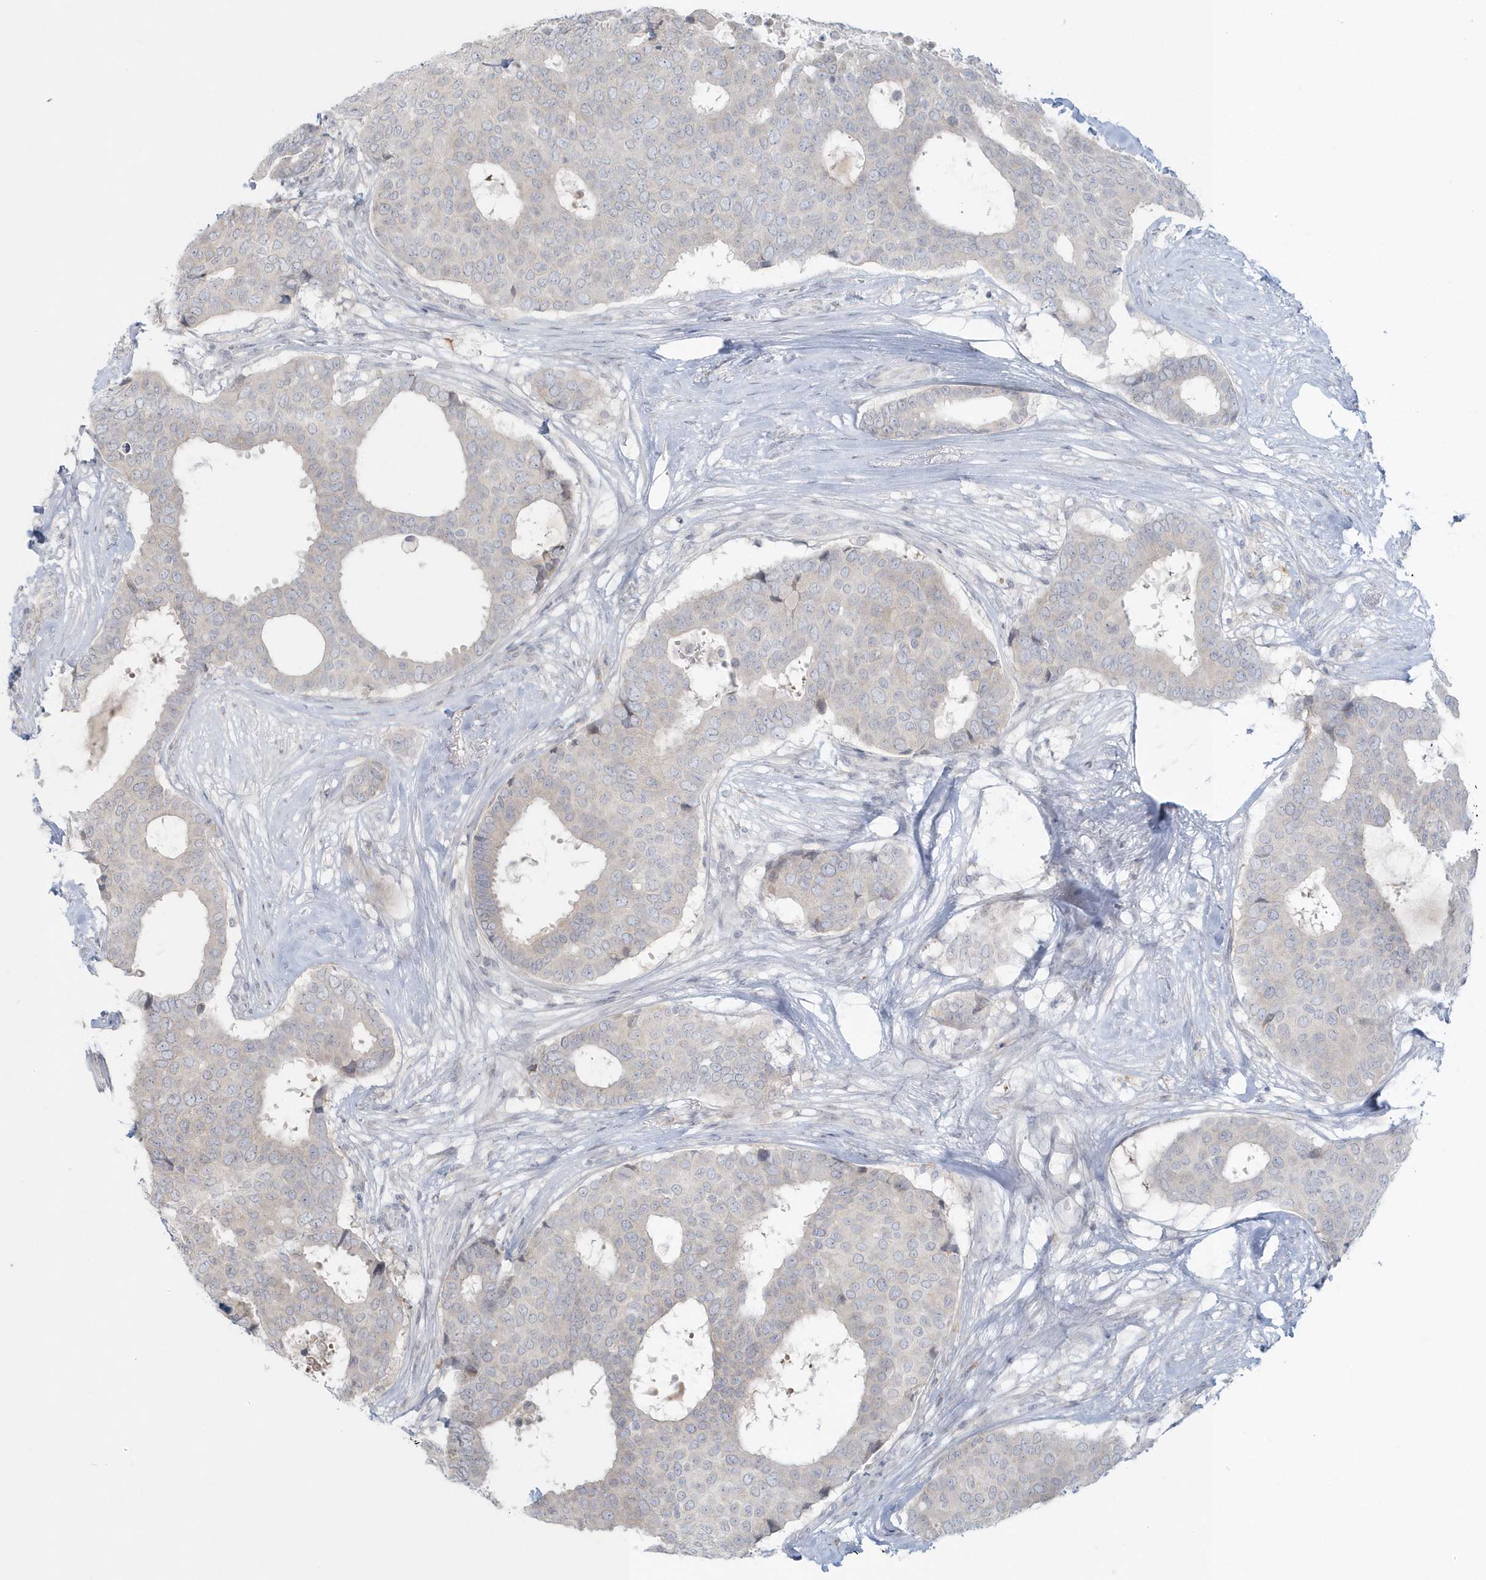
{"staining": {"intensity": "negative", "quantity": "none", "location": "none"}, "tissue": "breast cancer", "cell_type": "Tumor cells", "image_type": "cancer", "snomed": [{"axis": "morphology", "description": "Duct carcinoma"}, {"axis": "topography", "description": "Breast"}], "caption": "Immunohistochemistry photomicrograph of breast intraductal carcinoma stained for a protein (brown), which displays no positivity in tumor cells.", "gene": "BLTP3A", "patient": {"sex": "female", "age": 75}}